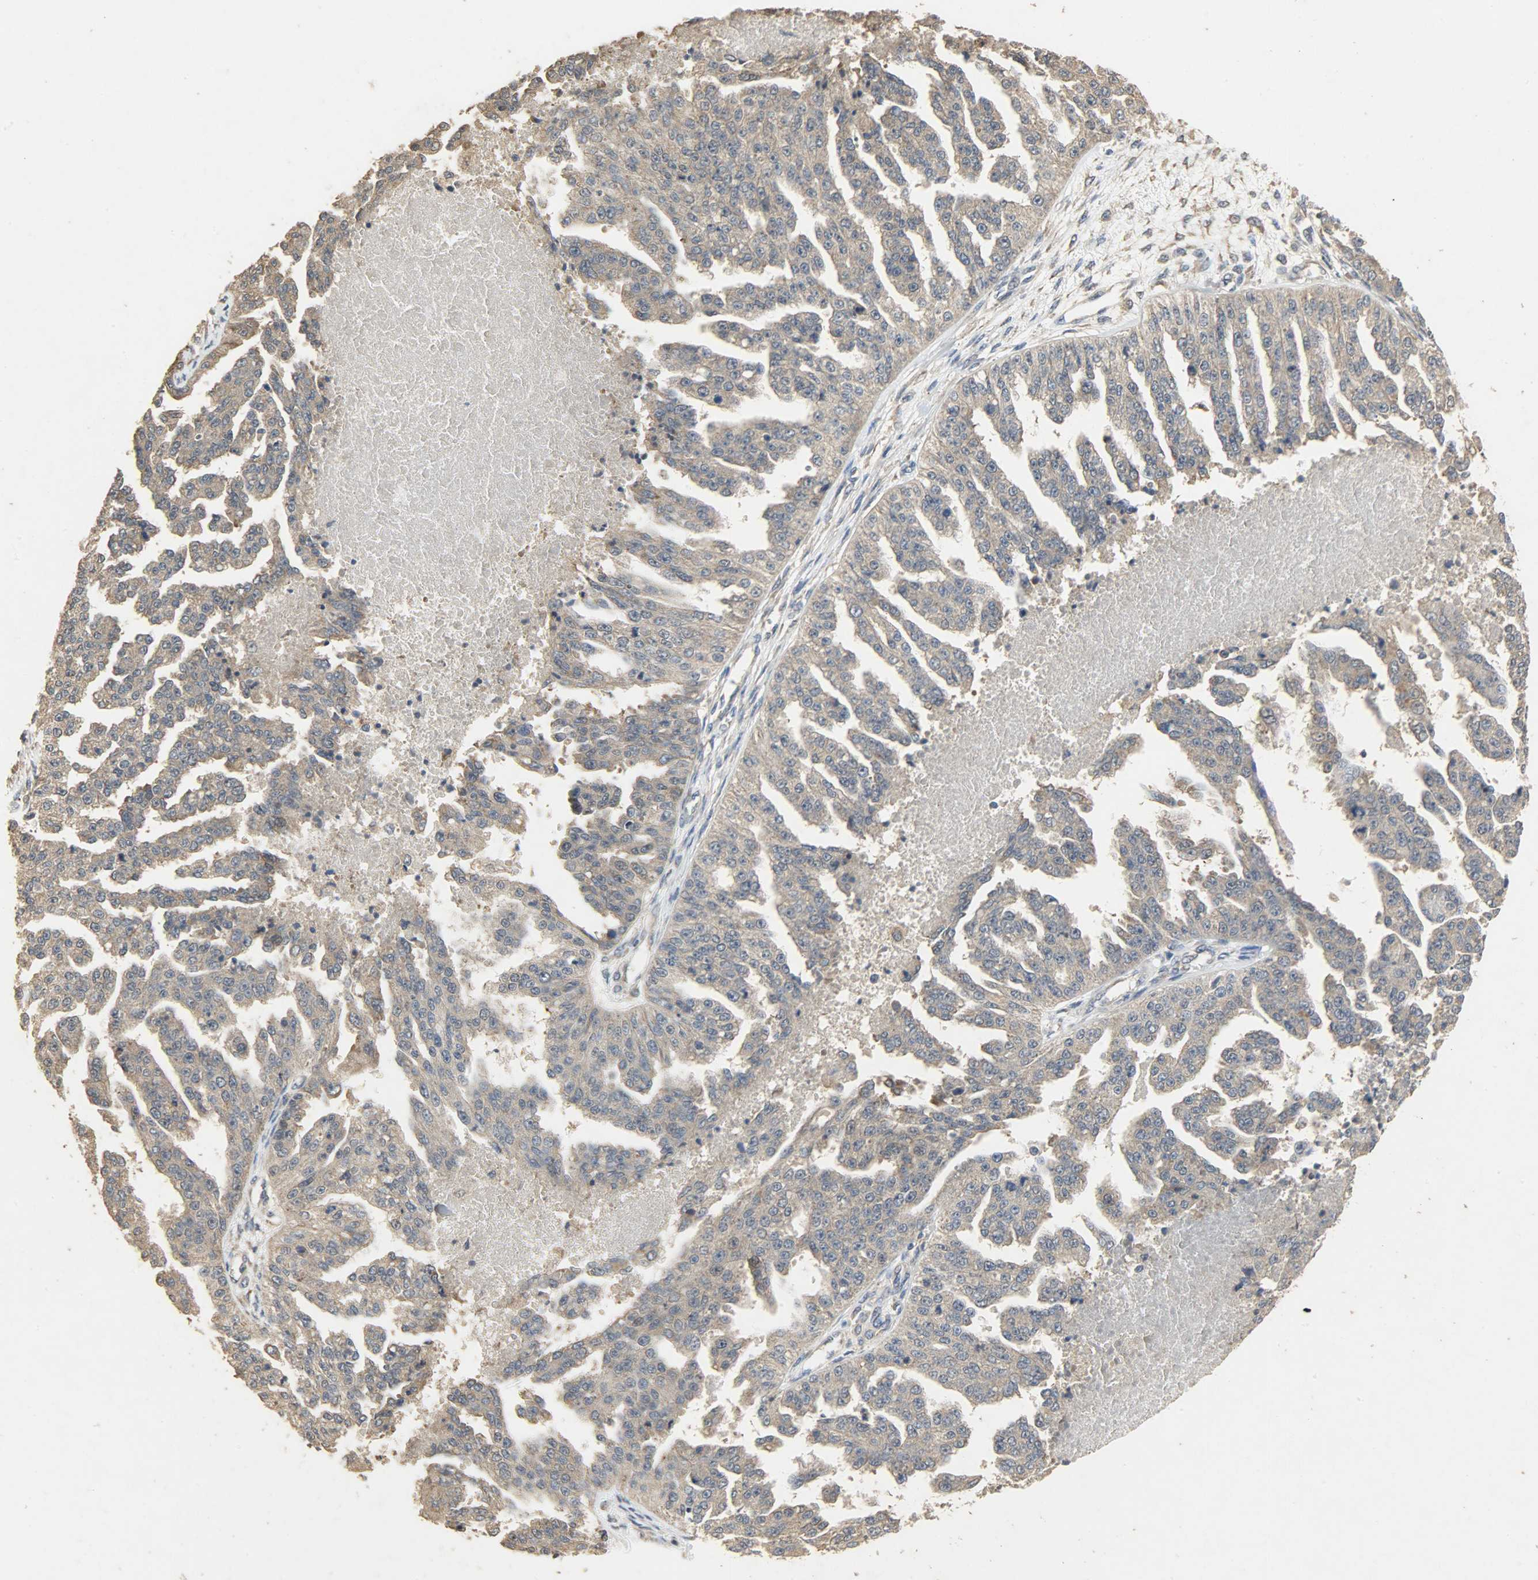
{"staining": {"intensity": "weak", "quantity": ">75%", "location": "cytoplasmic/membranous"}, "tissue": "ovarian cancer", "cell_type": "Tumor cells", "image_type": "cancer", "snomed": [{"axis": "morphology", "description": "Cystadenocarcinoma, serous, NOS"}, {"axis": "topography", "description": "Ovary"}], "caption": "IHC of human ovarian serous cystadenocarcinoma exhibits low levels of weak cytoplasmic/membranous positivity in about >75% of tumor cells.", "gene": "CDKN2C", "patient": {"sex": "female", "age": 58}}